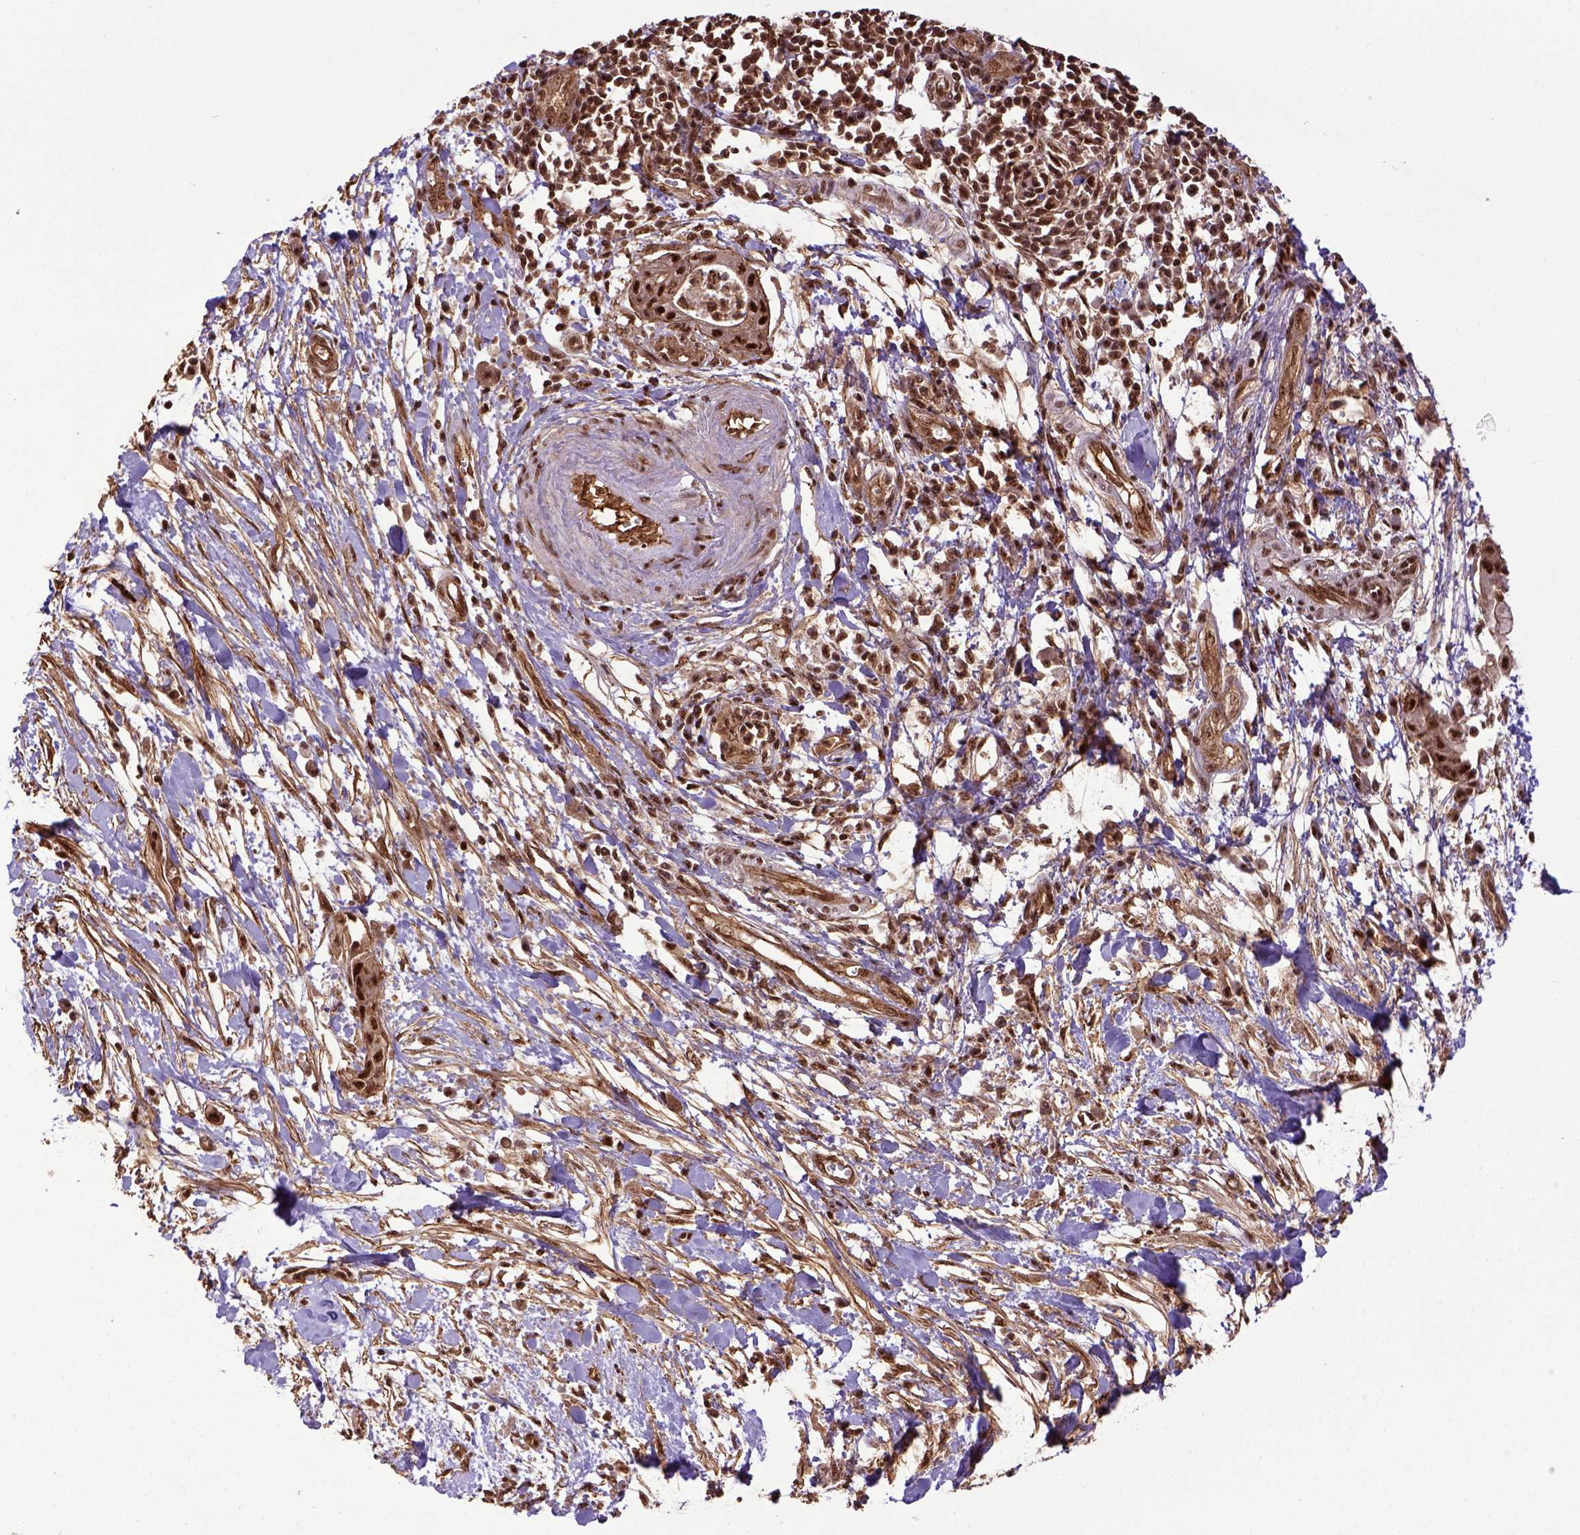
{"staining": {"intensity": "strong", "quantity": ">75%", "location": "nuclear"}, "tissue": "pancreatic cancer", "cell_type": "Tumor cells", "image_type": "cancer", "snomed": [{"axis": "morphology", "description": "Normal tissue, NOS"}, {"axis": "morphology", "description": "Adenocarcinoma, NOS"}, {"axis": "topography", "description": "Lymph node"}, {"axis": "topography", "description": "Pancreas"}], "caption": "Protein staining demonstrates strong nuclear positivity in approximately >75% of tumor cells in pancreatic adenocarcinoma.", "gene": "PPIG", "patient": {"sex": "female", "age": 58}}